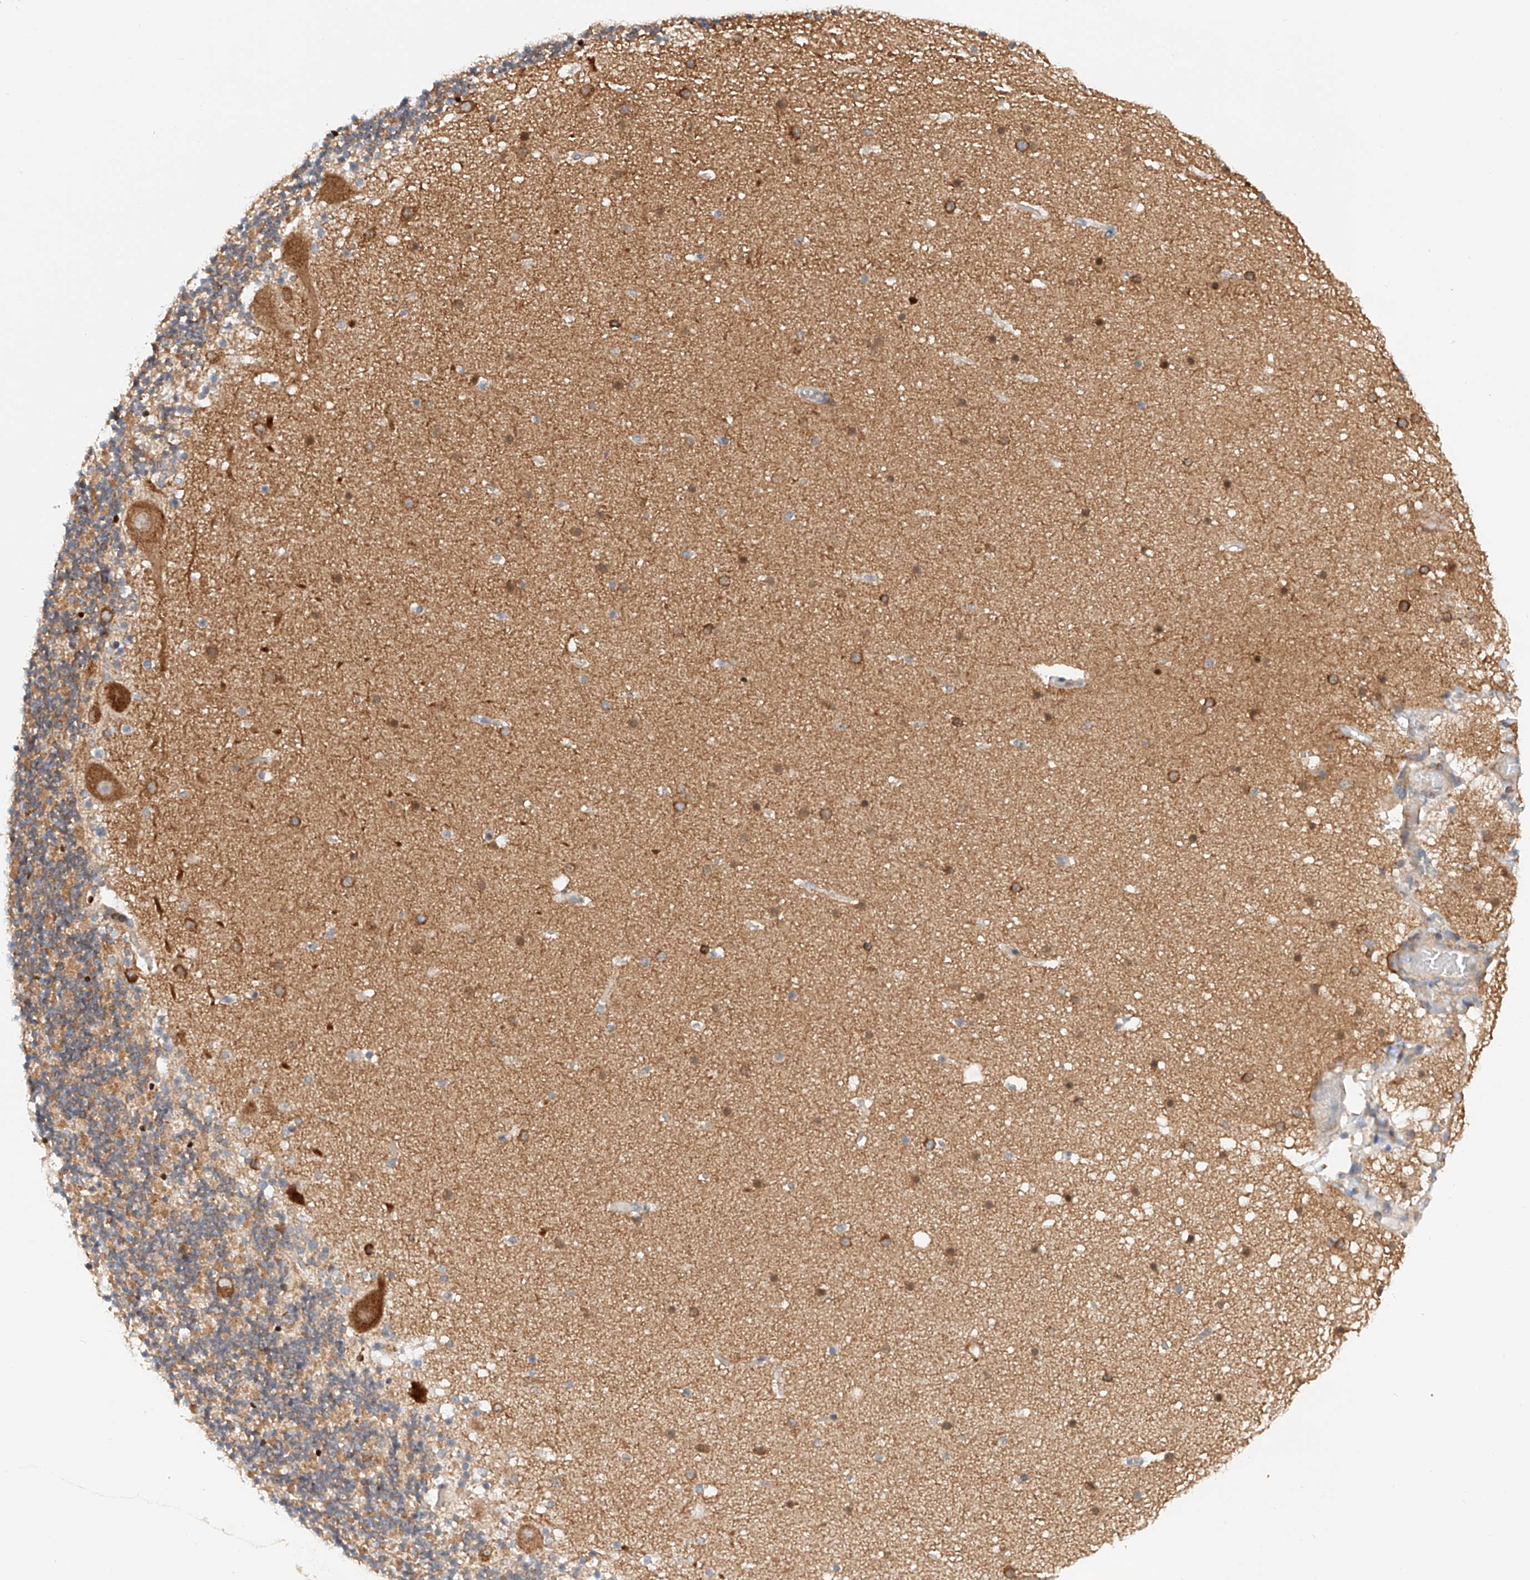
{"staining": {"intensity": "weak", "quantity": "<25%", "location": "cytoplasmic/membranous"}, "tissue": "cerebellum", "cell_type": "Cells in granular layer", "image_type": "normal", "snomed": [{"axis": "morphology", "description": "Normal tissue, NOS"}, {"axis": "topography", "description": "Cerebellum"}], "caption": "Cells in granular layer show no significant staining in normal cerebellum.", "gene": "MFN2", "patient": {"sex": "male", "age": 57}}